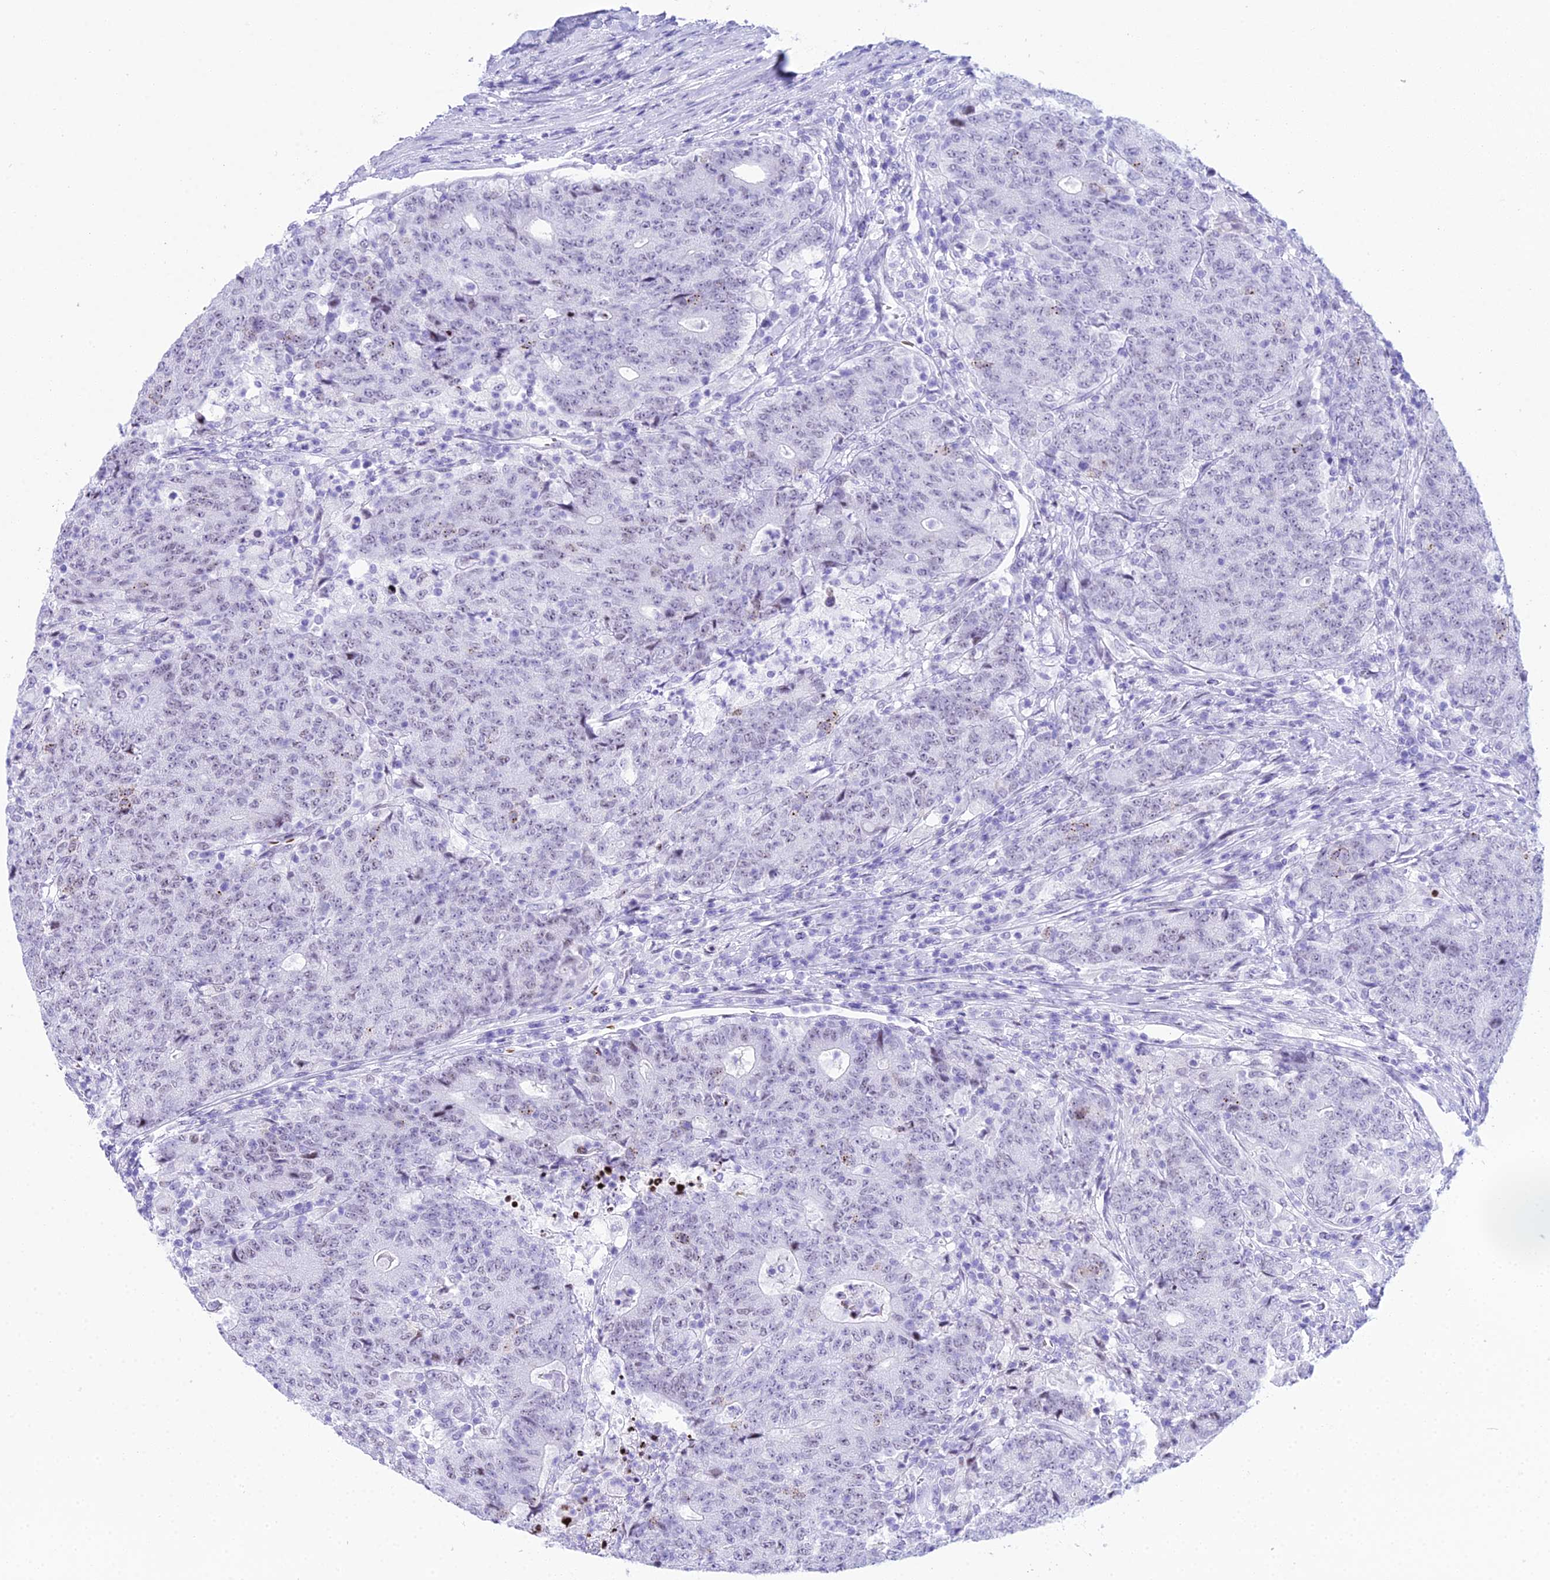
{"staining": {"intensity": "weak", "quantity": "<25%", "location": "nuclear"}, "tissue": "colorectal cancer", "cell_type": "Tumor cells", "image_type": "cancer", "snomed": [{"axis": "morphology", "description": "Adenocarcinoma, NOS"}, {"axis": "topography", "description": "Colon"}], "caption": "Immunohistochemical staining of human colorectal cancer exhibits no significant positivity in tumor cells.", "gene": "RNPS1", "patient": {"sex": "female", "age": 75}}